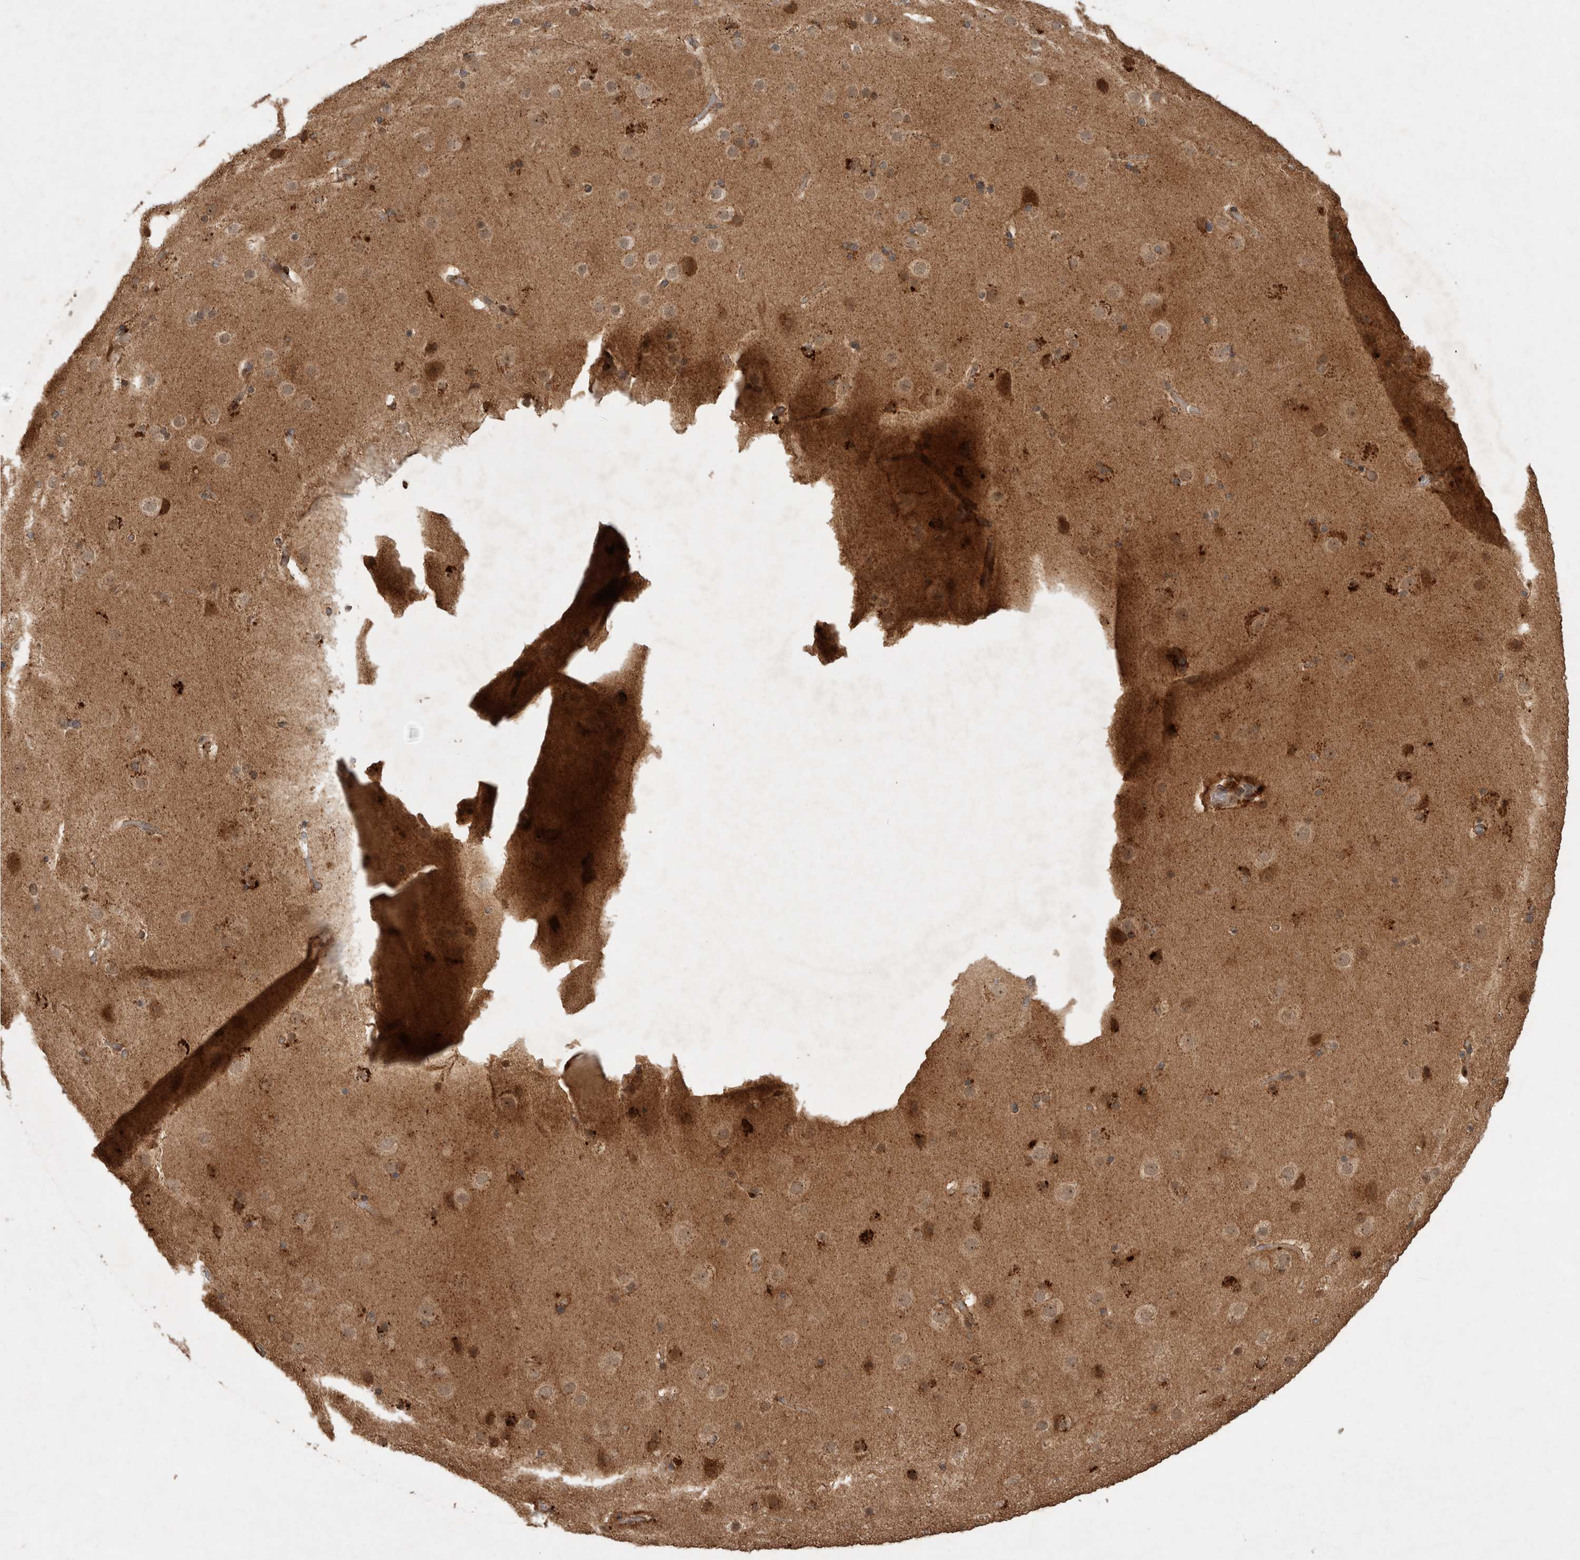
{"staining": {"intensity": "weak", "quantity": ">75%", "location": "cytoplasmic/membranous"}, "tissue": "cerebral cortex", "cell_type": "Endothelial cells", "image_type": "normal", "snomed": [{"axis": "morphology", "description": "Normal tissue, NOS"}, {"axis": "topography", "description": "Cerebral cortex"}], "caption": "DAB (3,3'-diaminobenzidine) immunohistochemical staining of normal cerebral cortex displays weak cytoplasmic/membranous protein staining in about >75% of endothelial cells.", "gene": "PITPNC1", "patient": {"sex": "male", "age": 57}}